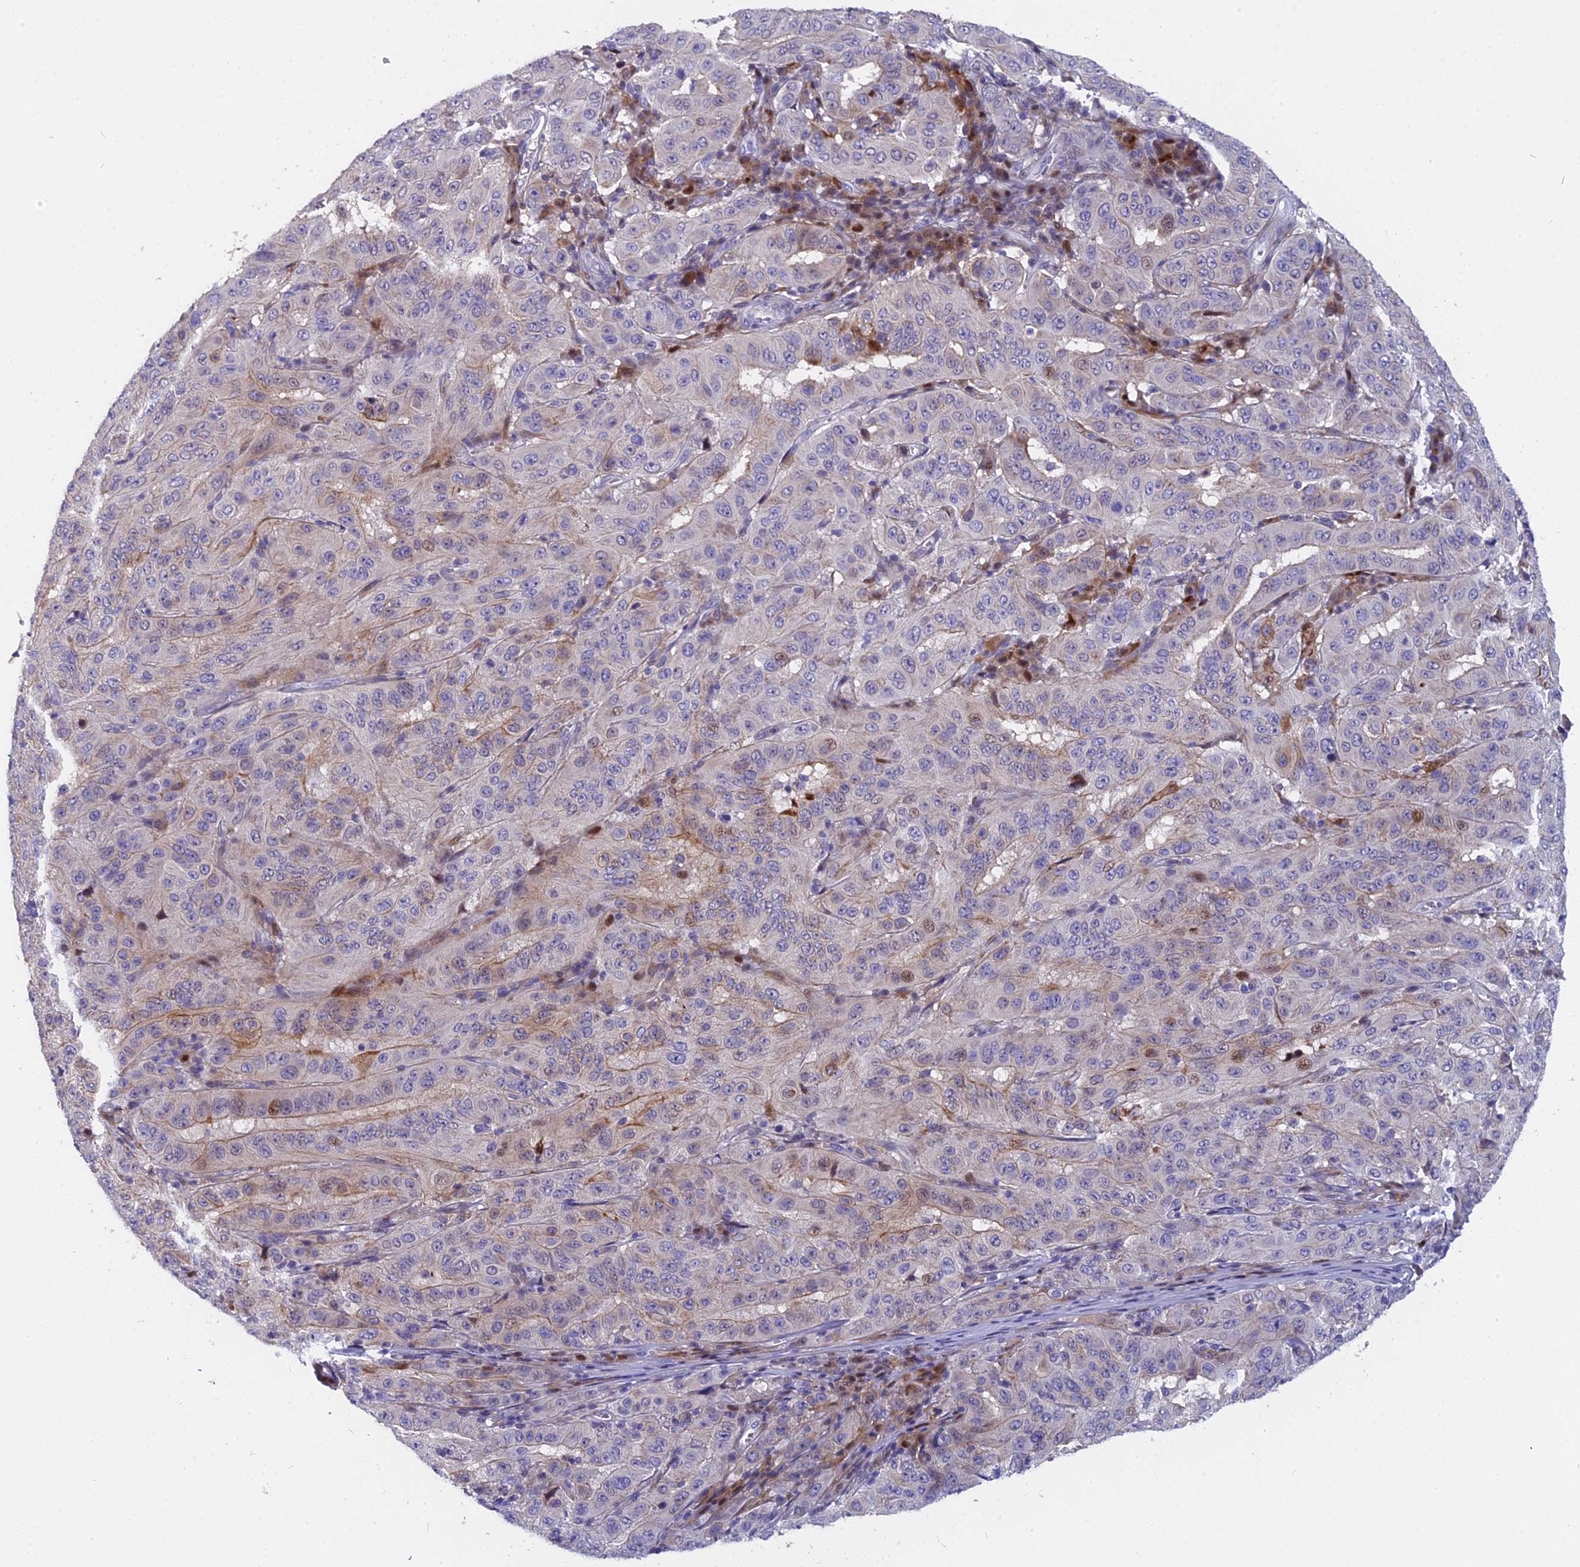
{"staining": {"intensity": "weak", "quantity": "<25%", "location": "cytoplasmic/membranous,nuclear"}, "tissue": "pancreatic cancer", "cell_type": "Tumor cells", "image_type": "cancer", "snomed": [{"axis": "morphology", "description": "Adenocarcinoma, NOS"}, {"axis": "topography", "description": "Pancreas"}], "caption": "Tumor cells show no significant expression in pancreatic cancer.", "gene": "NKPD1", "patient": {"sex": "male", "age": 63}}